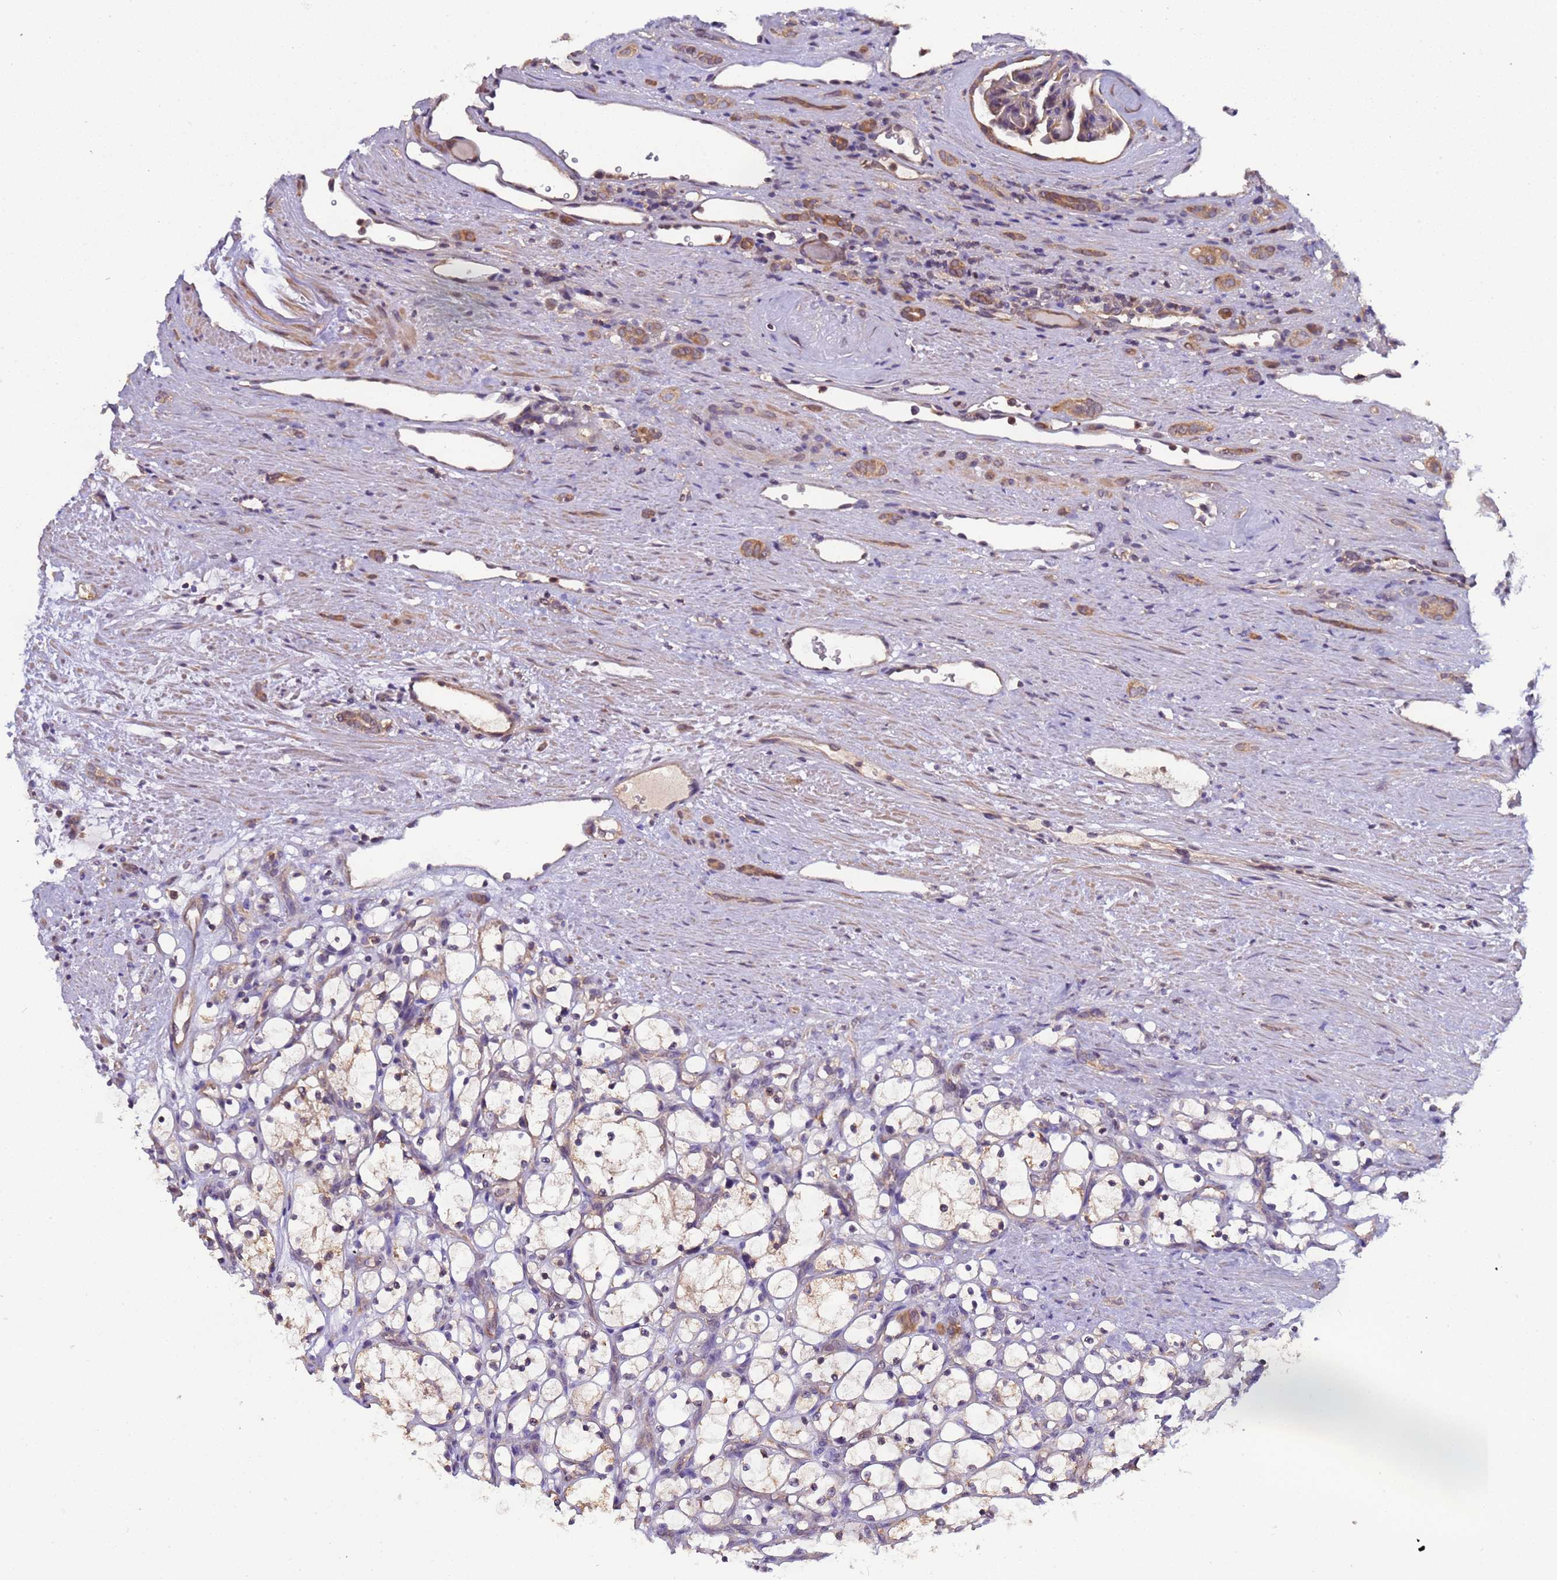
{"staining": {"intensity": "weak", "quantity": "<25%", "location": "cytoplasmic/membranous"}, "tissue": "renal cancer", "cell_type": "Tumor cells", "image_type": "cancer", "snomed": [{"axis": "morphology", "description": "Adenocarcinoma, NOS"}, {"axis": "topography", "description": "Kidney"}], "caption": "Immunohistochemical staining of human renal cancer shows no significant staining in tumor cells. The staining was performed using DAB (3,3'-diaminobenzidine) to visualize the protein expression in brown, while the nuclei were stained in blue with hematoxylin (Magnification: 20x).", "gene": "ELMOD2", "patient": {"sex": "female", "age": 69}}